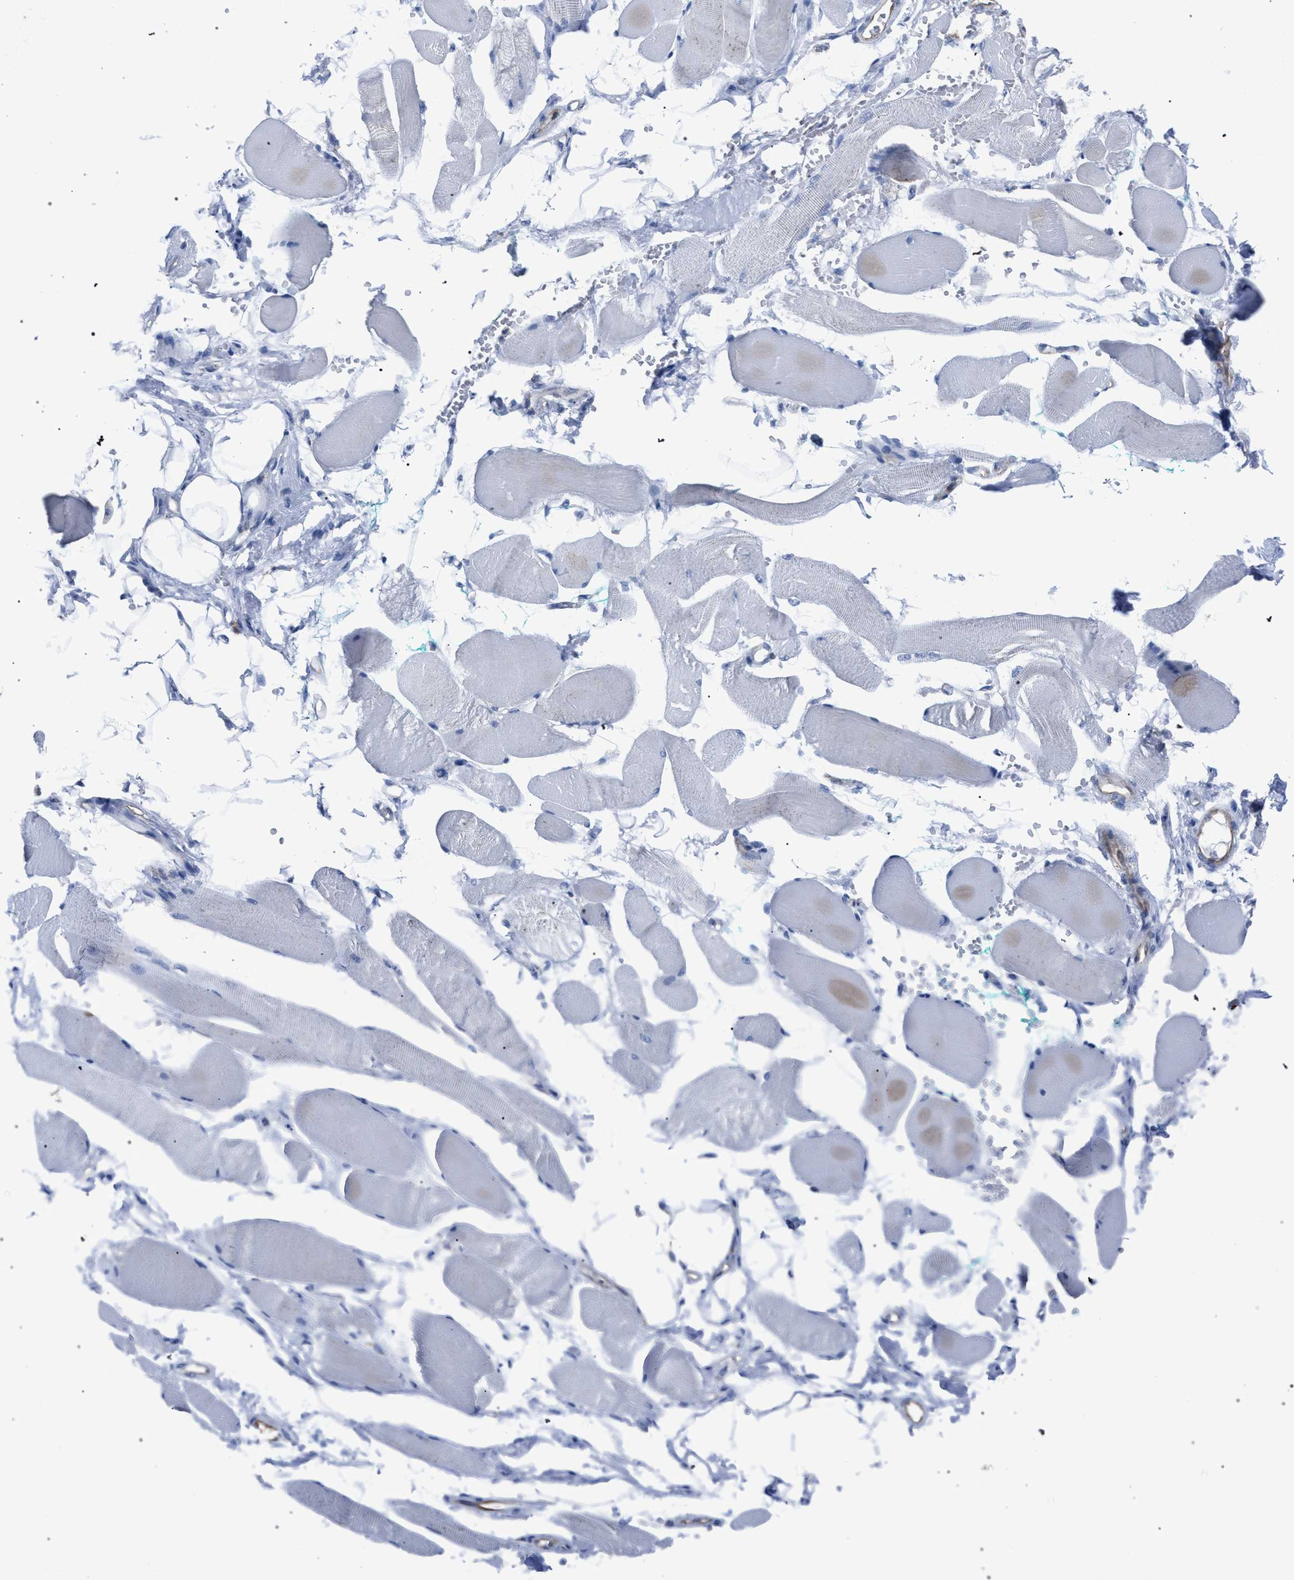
{"staining": {"intensity": "negative", "quantity": "none", "location": "none"}, "tissue": "skeletal muscle", "cell_type": "Myocytes", "image_type": "normal", "snomed": [{"axis": "morphology", "description": "Normal tissue, NOS"}, {"axis": "topography", "description": "Skeletal muscle"}, {"axis": "topography", "description": "Peripheral nerve tissue"}], "caption": "Skeletal muscle stained for a protein using immunohistochemistry (IHC) demonstrates no staining myocytes.", "gene": "HSD17B4", "patient": {"sex": "female", "age": 84}}